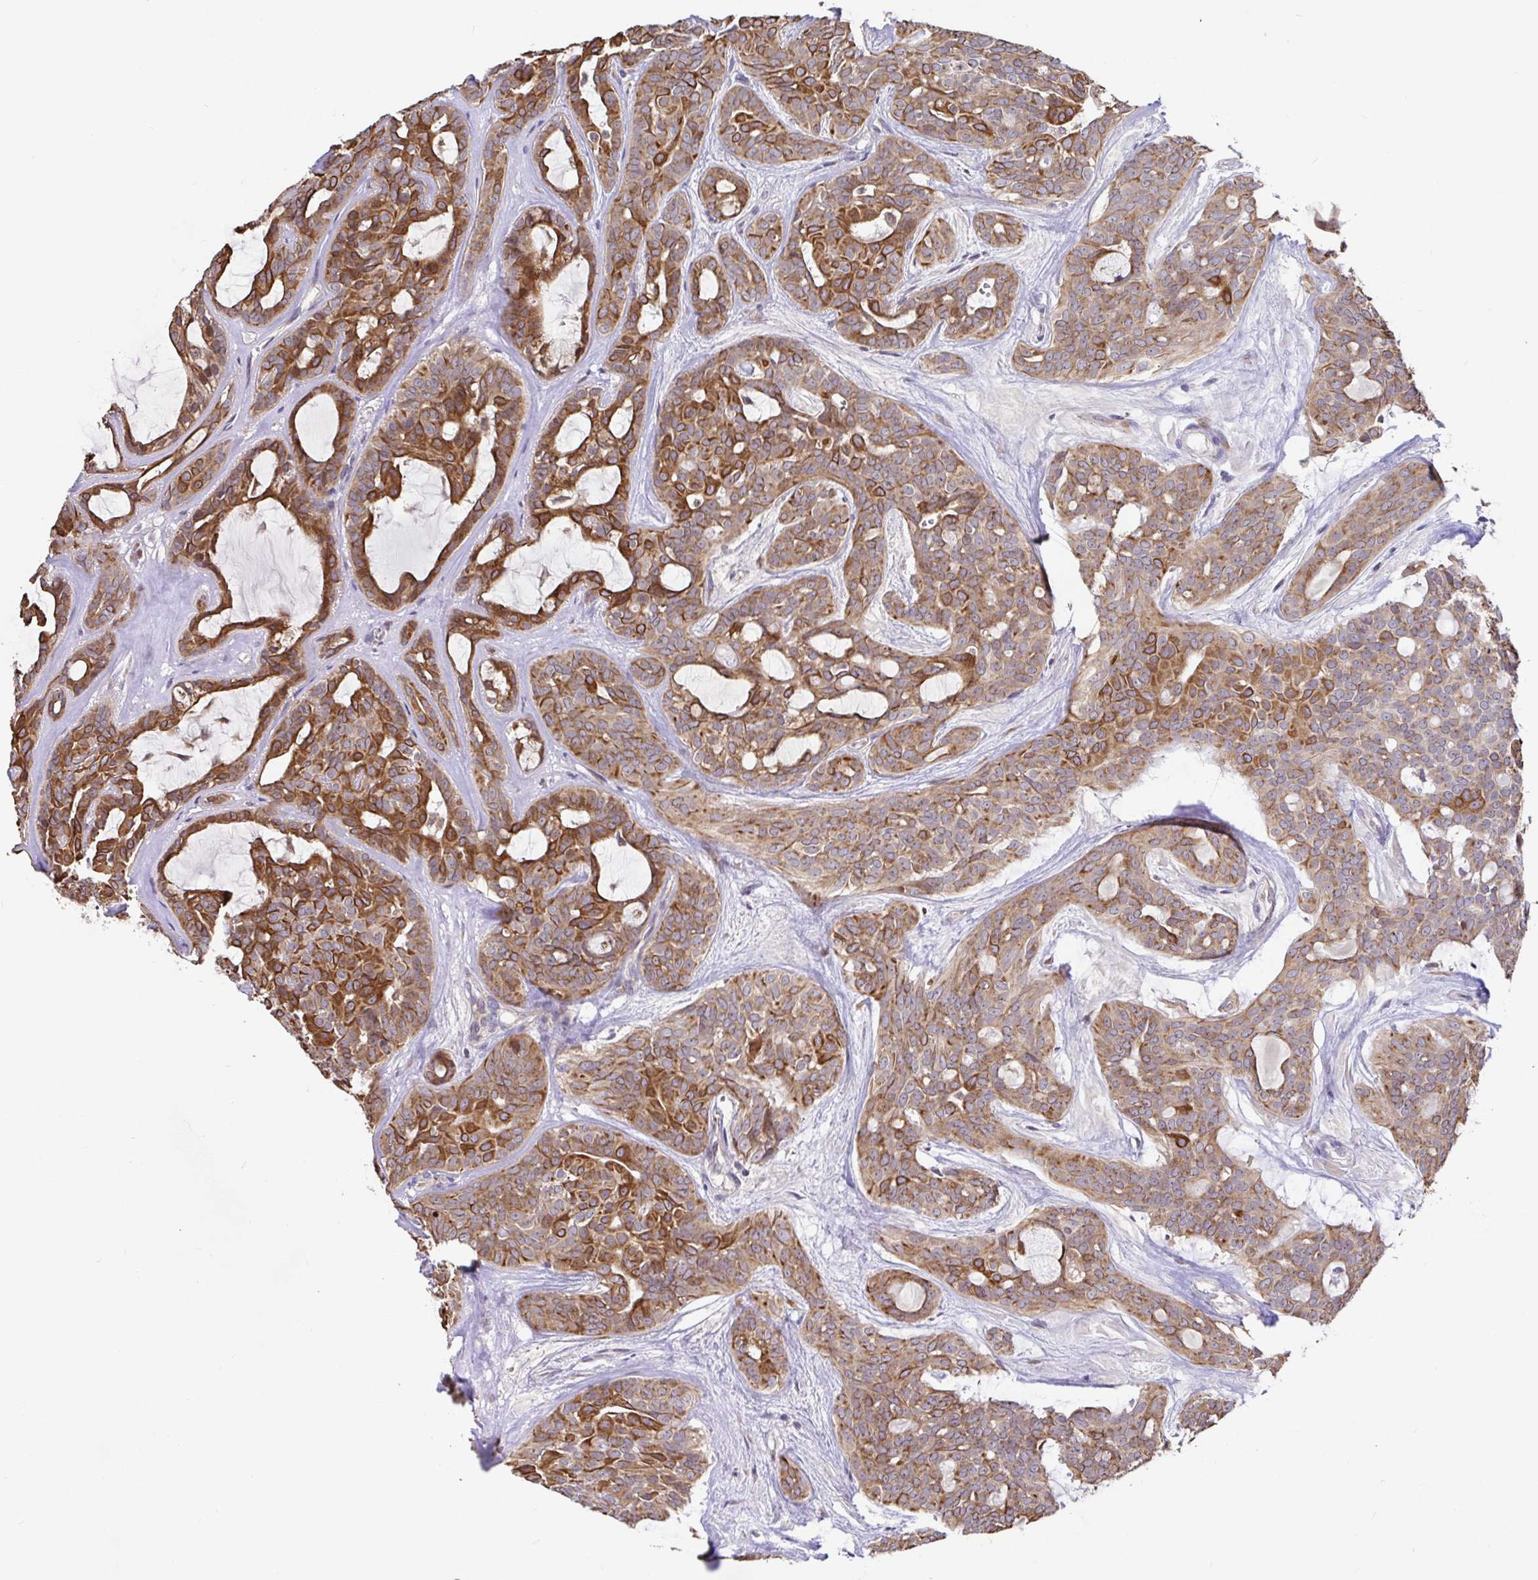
{"staining": {"intensity": "moderate", "quantity": ">75%", "location": "cytoplasmic/membranous"}, "tissue": "head and neck cancer", "cell_type": "Tumor cells", "image_type": "cancer", "snomed": [{"axis": "morphology", "description": "Adenocarcinoma, NOS"}, {"axis": "topography", "description": "Head-Neck"}], "caption": "High-power microscopy captured an immunohistochemistry micrograph of adenocarcinoma (head and neck), revealing moderate cytoplasmic/membranous positivity in approximately >75% of tumor cells.", "gene": "ELP1", "patient": {"sex": "male", "age": 66}}